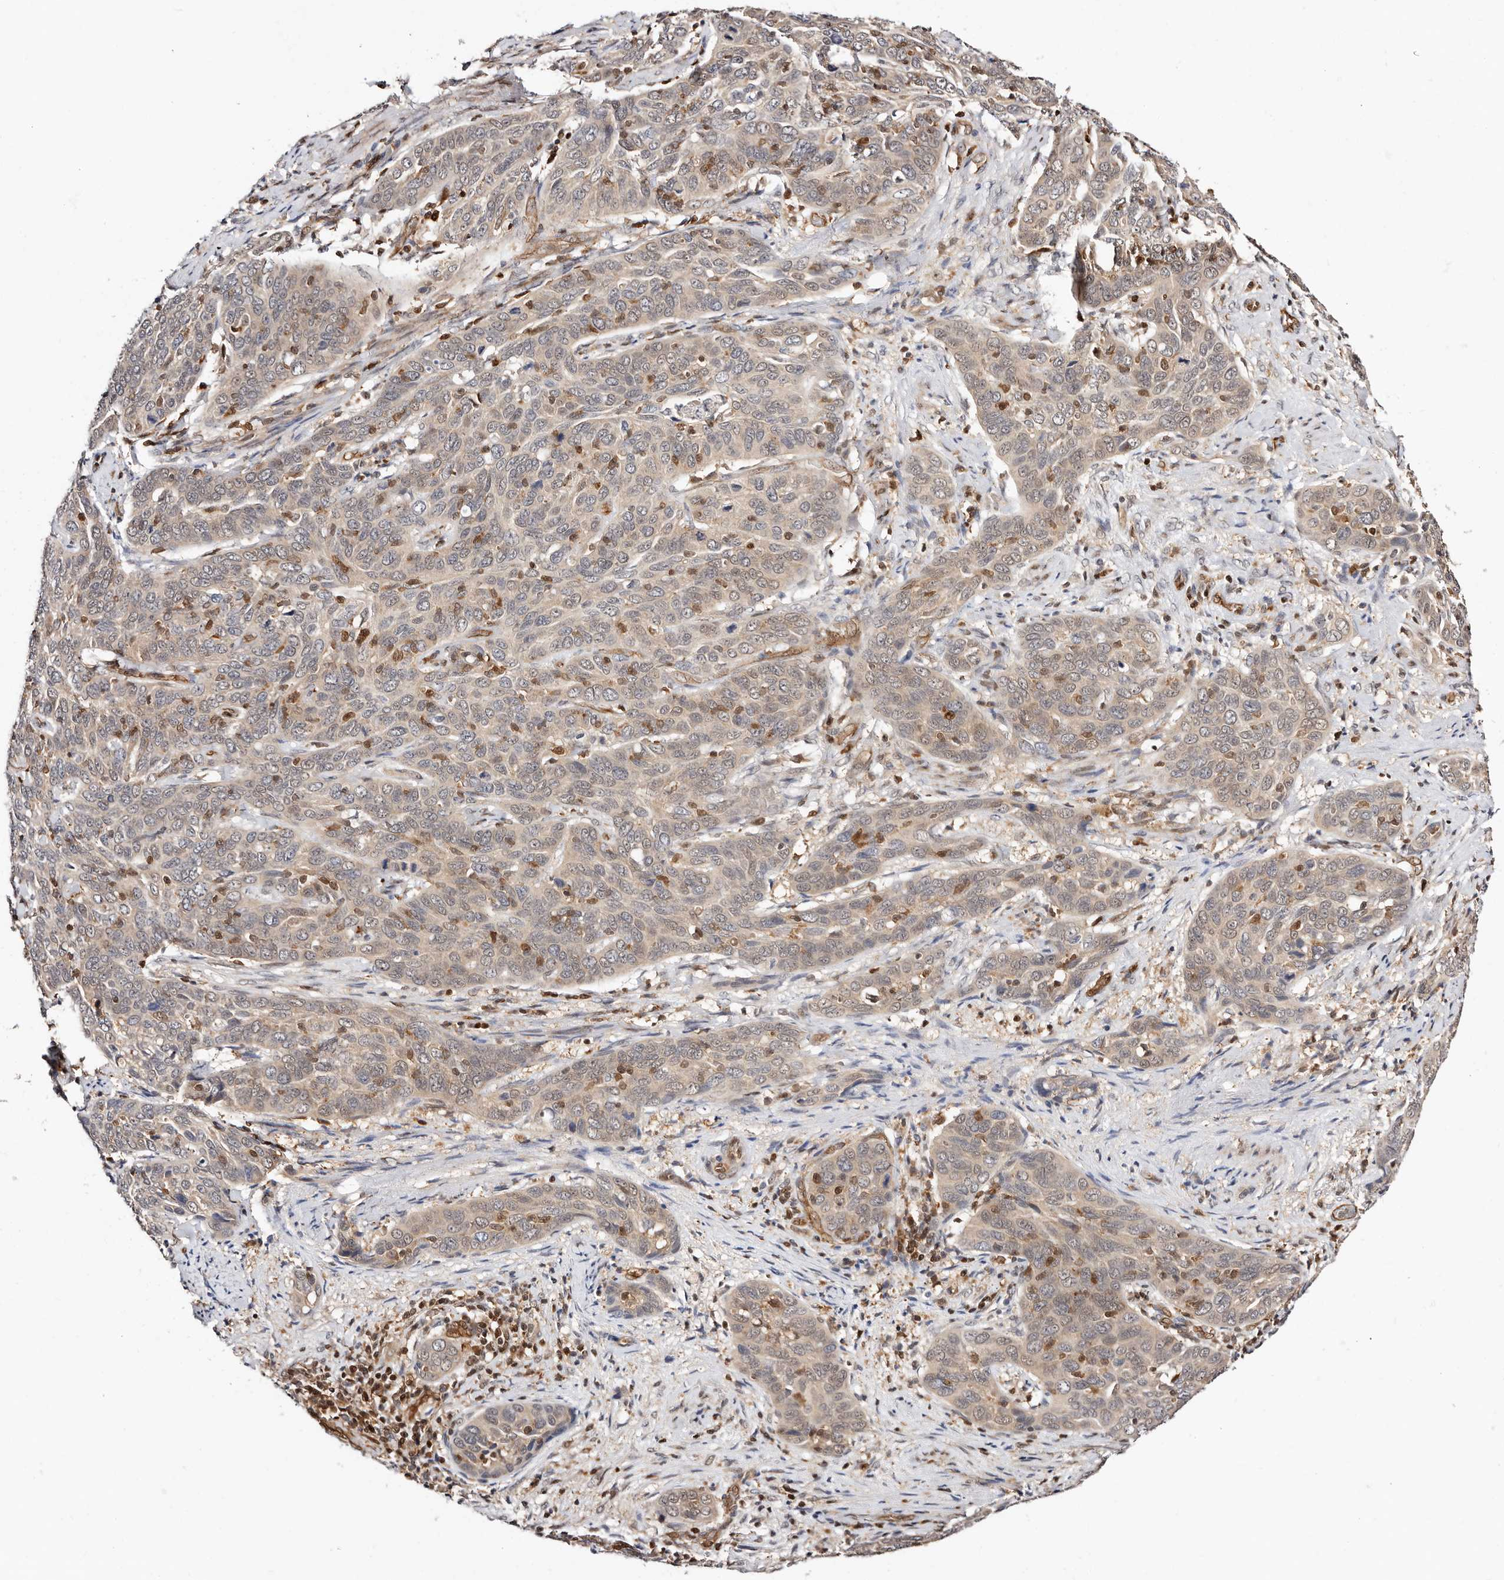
{"staining": {"intensity": "weak", "quantity": "25%-75%", "location": "cytoplasmic/membranous,nuclear"}, "tissue": "cervical cancer", "cell_type": "Tumor cells", "image_type": "cancer", "snomed": [{"axis": "morphology", "description": "Squamous cell carcinoma, NOS"}, {"axis": "topography", "description": "Cervix"}], "caption": "Squamous cell carcinoma (cervical) stained for a protein reveals weak cytoplasmic/membranous and nuclear positivity in tumor cells. (IHC, brightfield microscopy, high magnification).", "gene": "STAT5A", "patient": {"sex": "female", "age": 60}}